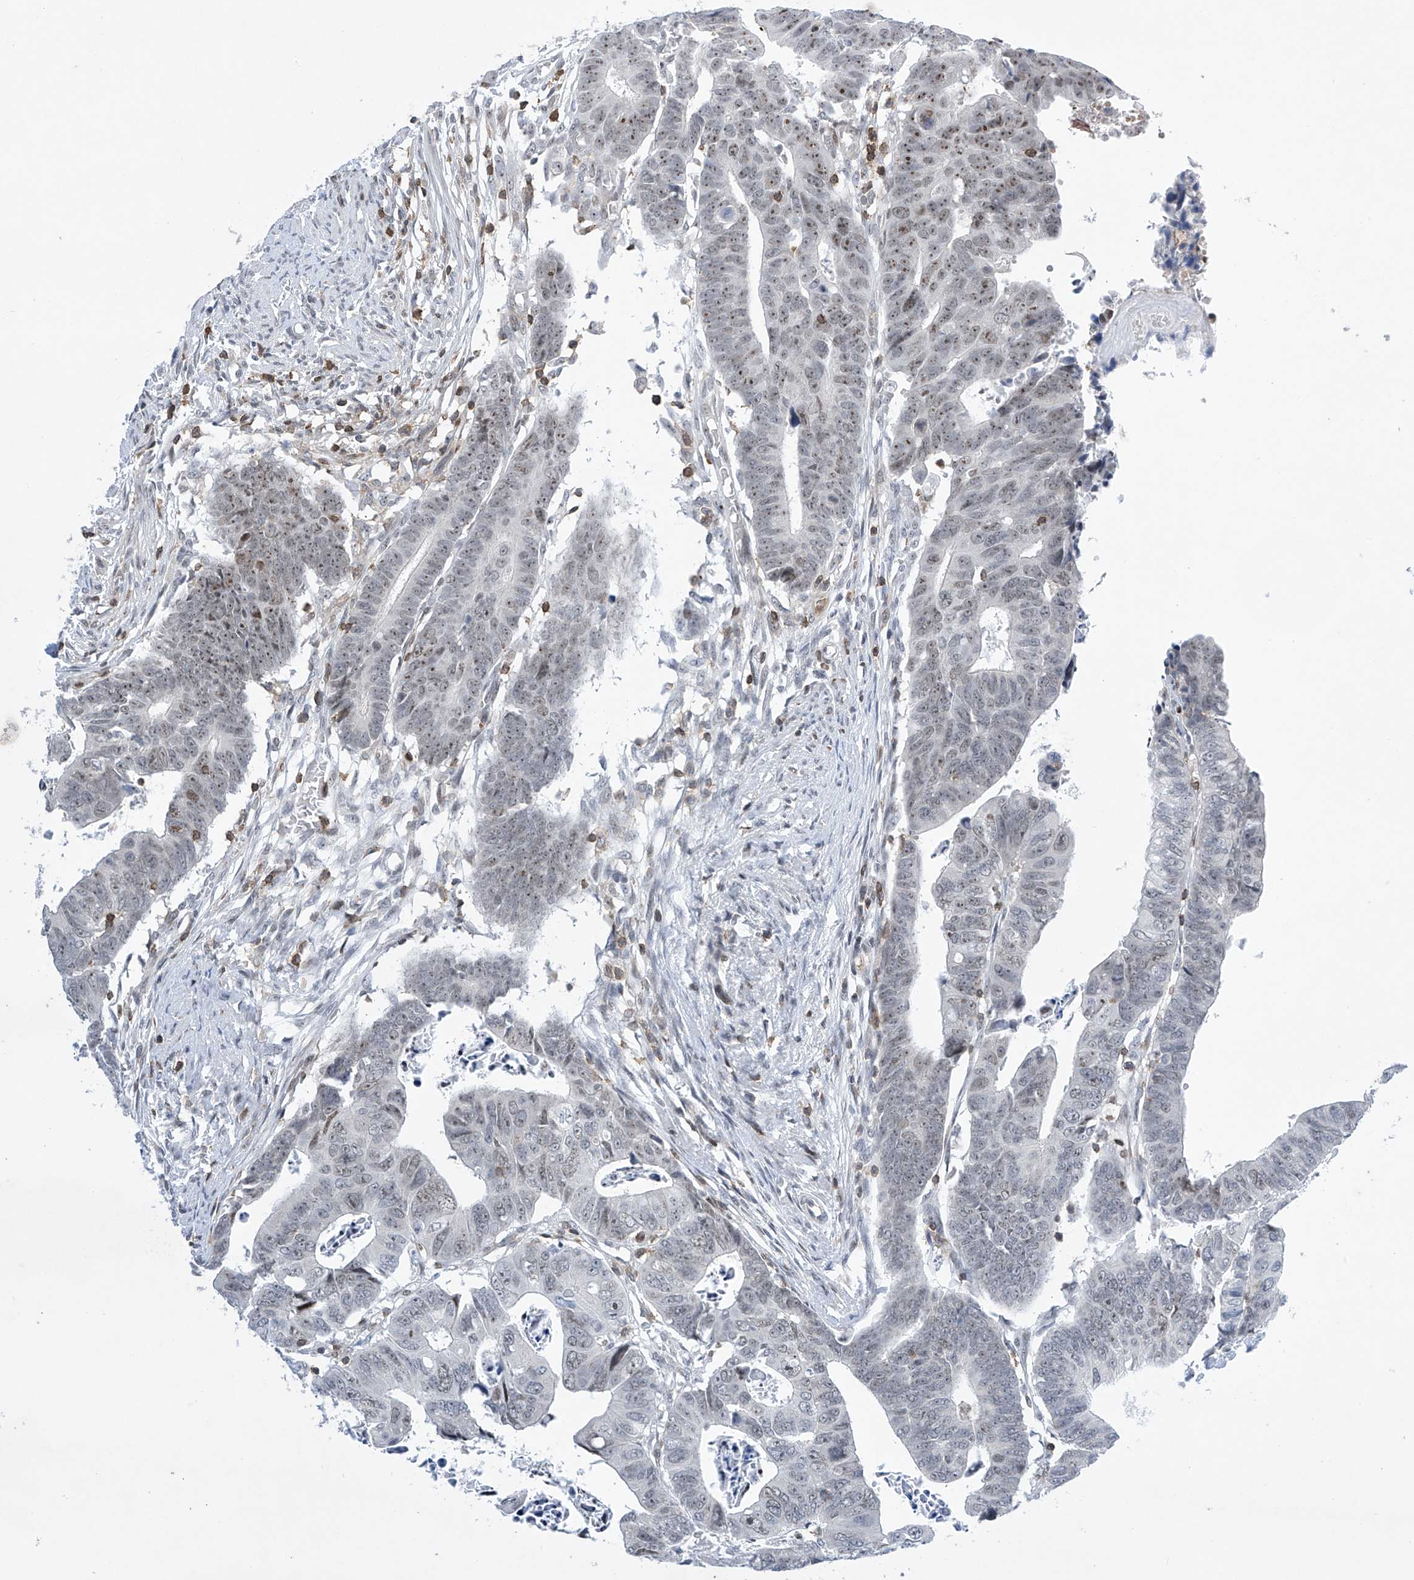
{"staining": {"intensity": "moderate", "quantity": "<25%", "location": "nuclear"}, "tissue": "colorectal cancer", "cell_type": "Tumor cells", "image_type": "cancer", "snomed": [{"axis": "morphology", "description": "Adenocarcinoma, NOS"}, {"axis": "topography", "description": "Rectum"}], "caption": "Colorectal cancer stained with immunohistochemistry reveals moderate nuclear expression in approximately <25% of tumor cells.", "gene": "MSL3", "patient": {"sex": "female", "age": 65}}